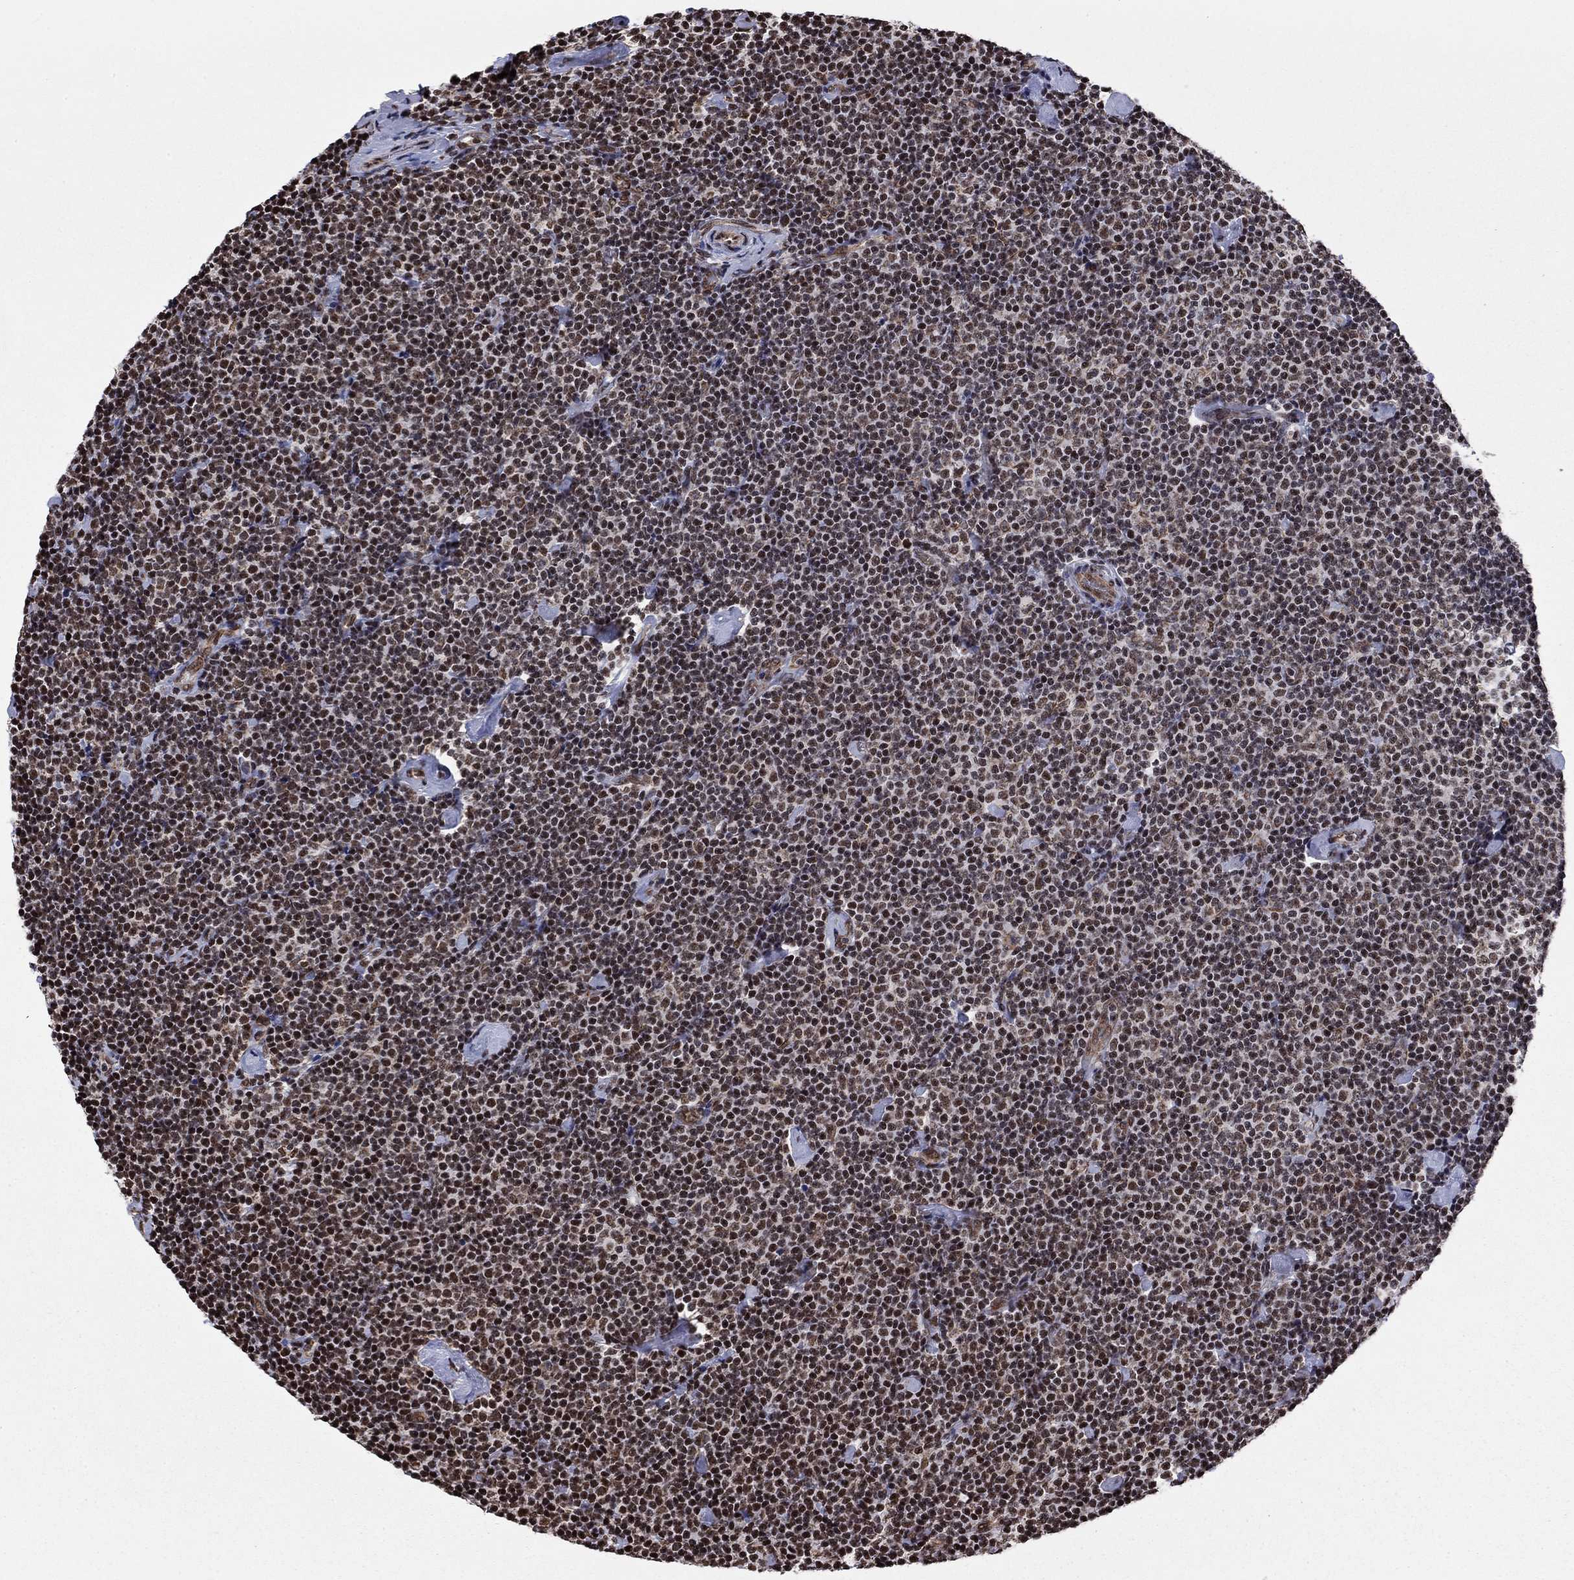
{"staining": {"intensity": "moderate", "quantity": "25%-75%", "location": "cytoplasmic/membranous,nuclear"}, "tissue": "lymphoma", "cell_type": "Tumor cells", "image_type": "cancer", "snomed": [{"axis": "morphology", "description": "Malignant lymphoma, non-Hodgkin's type, Low grade"}, {"axis": "topography", "description": "Lymph node"}], "caption": "There is medium levels of moderate cytoplasmic/membranous and nuclear expression in tumor cells of low-grade malignant lymphoma, non-Hodgkin's type, as demonstrated by immunohistochemical staining (brown color).", "gene": "N4BP2", "patient": {"sex": "male", "age": 81}}